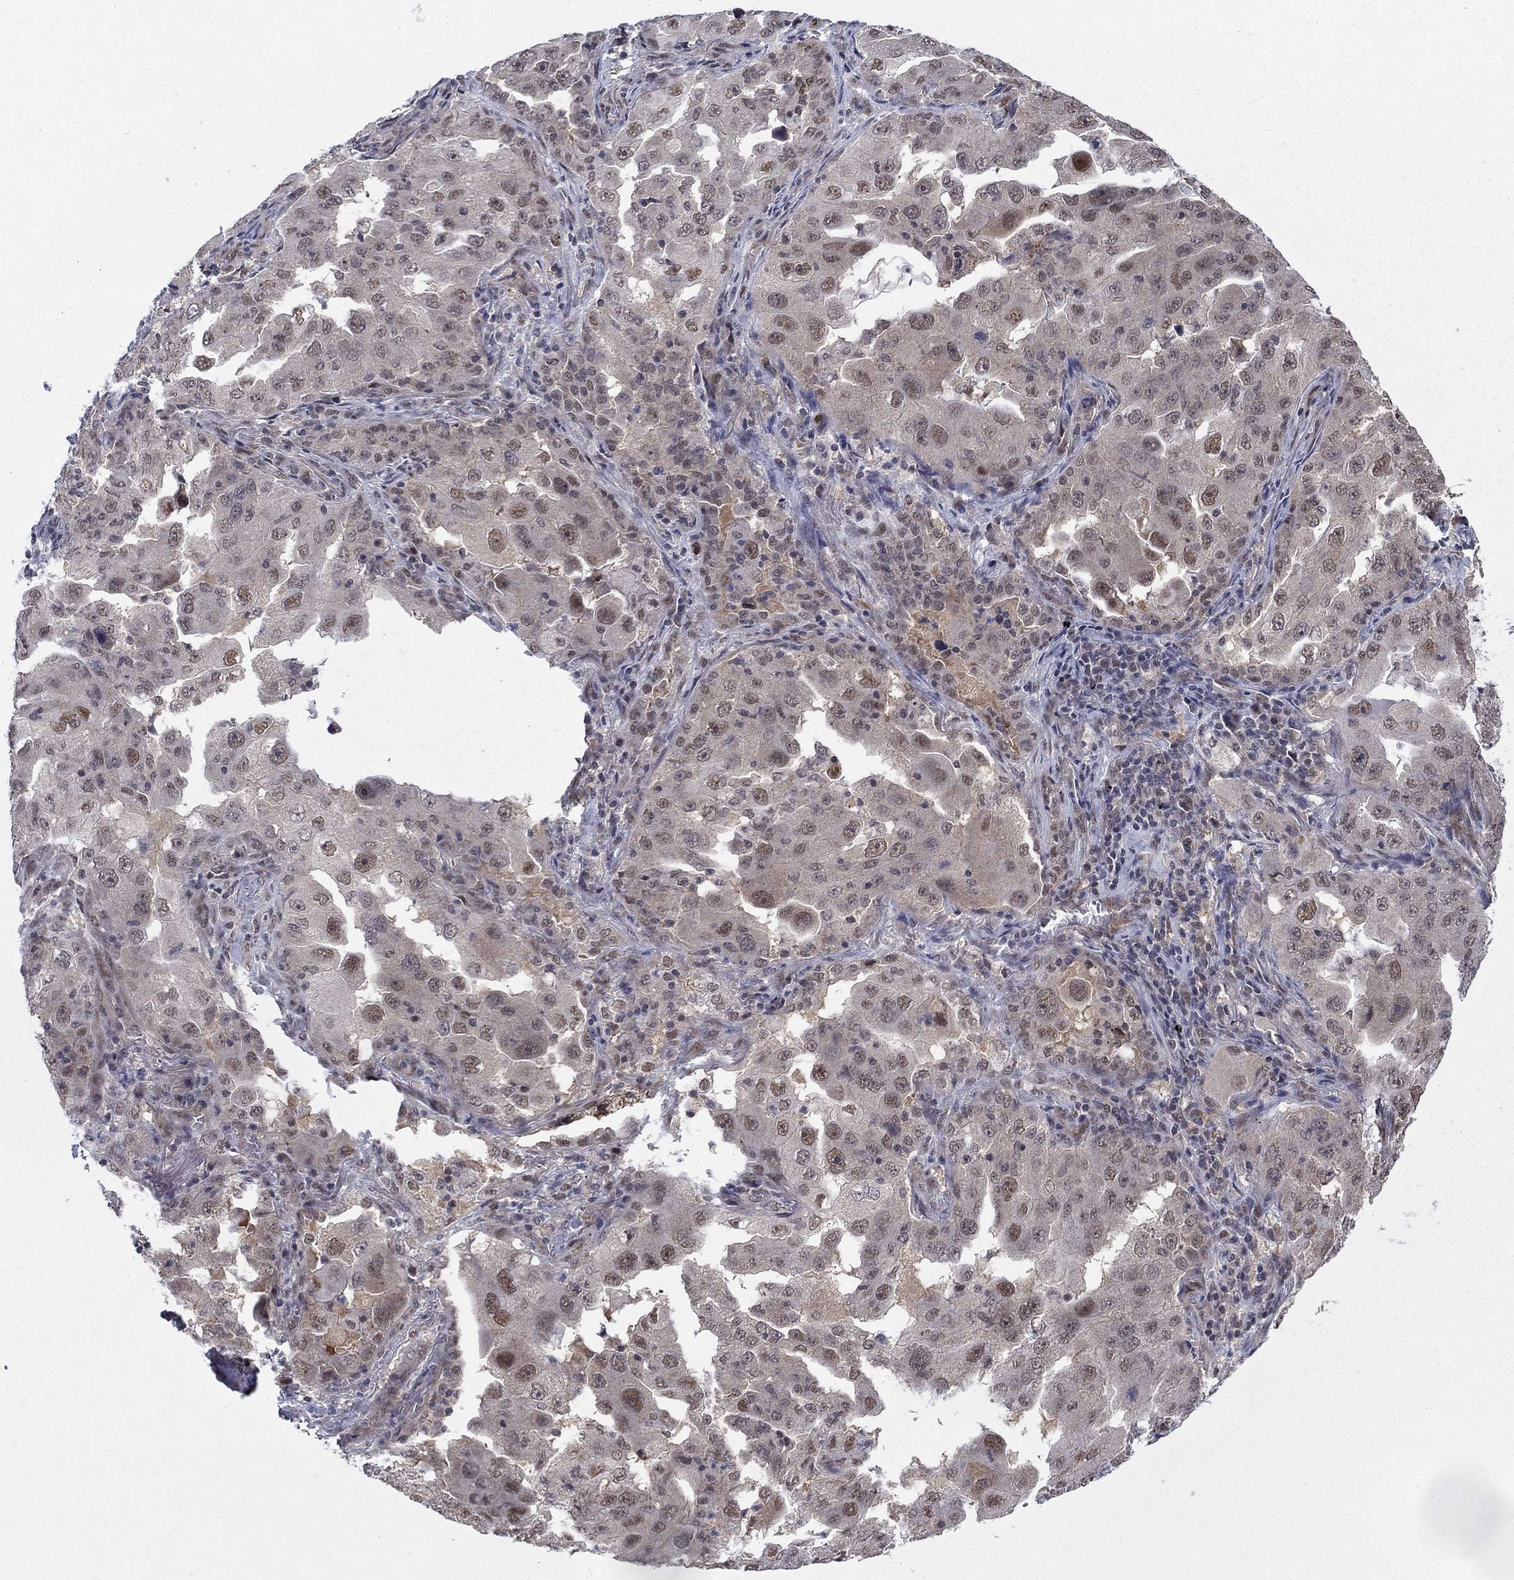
{"staining": {"intensity": "moderate", "quantity": "<25%", "location": "nuclear"}, "tissue": "lung cancer", "cell_type": "Tumor cells", "image_type": "cancer", "snomed": [{"axis": "morphology", "description": "Adenocarcinoma, NOS"}, {"axis": "topography", "description": "Lung"}], "caption": "Tumor cells reveal low levels of moderate nuclear staining in approximately <25% of cells in adenocarcinoma (lung).", "gene": "PSMC1", "patient": {"sex": "female", "age": 61}}